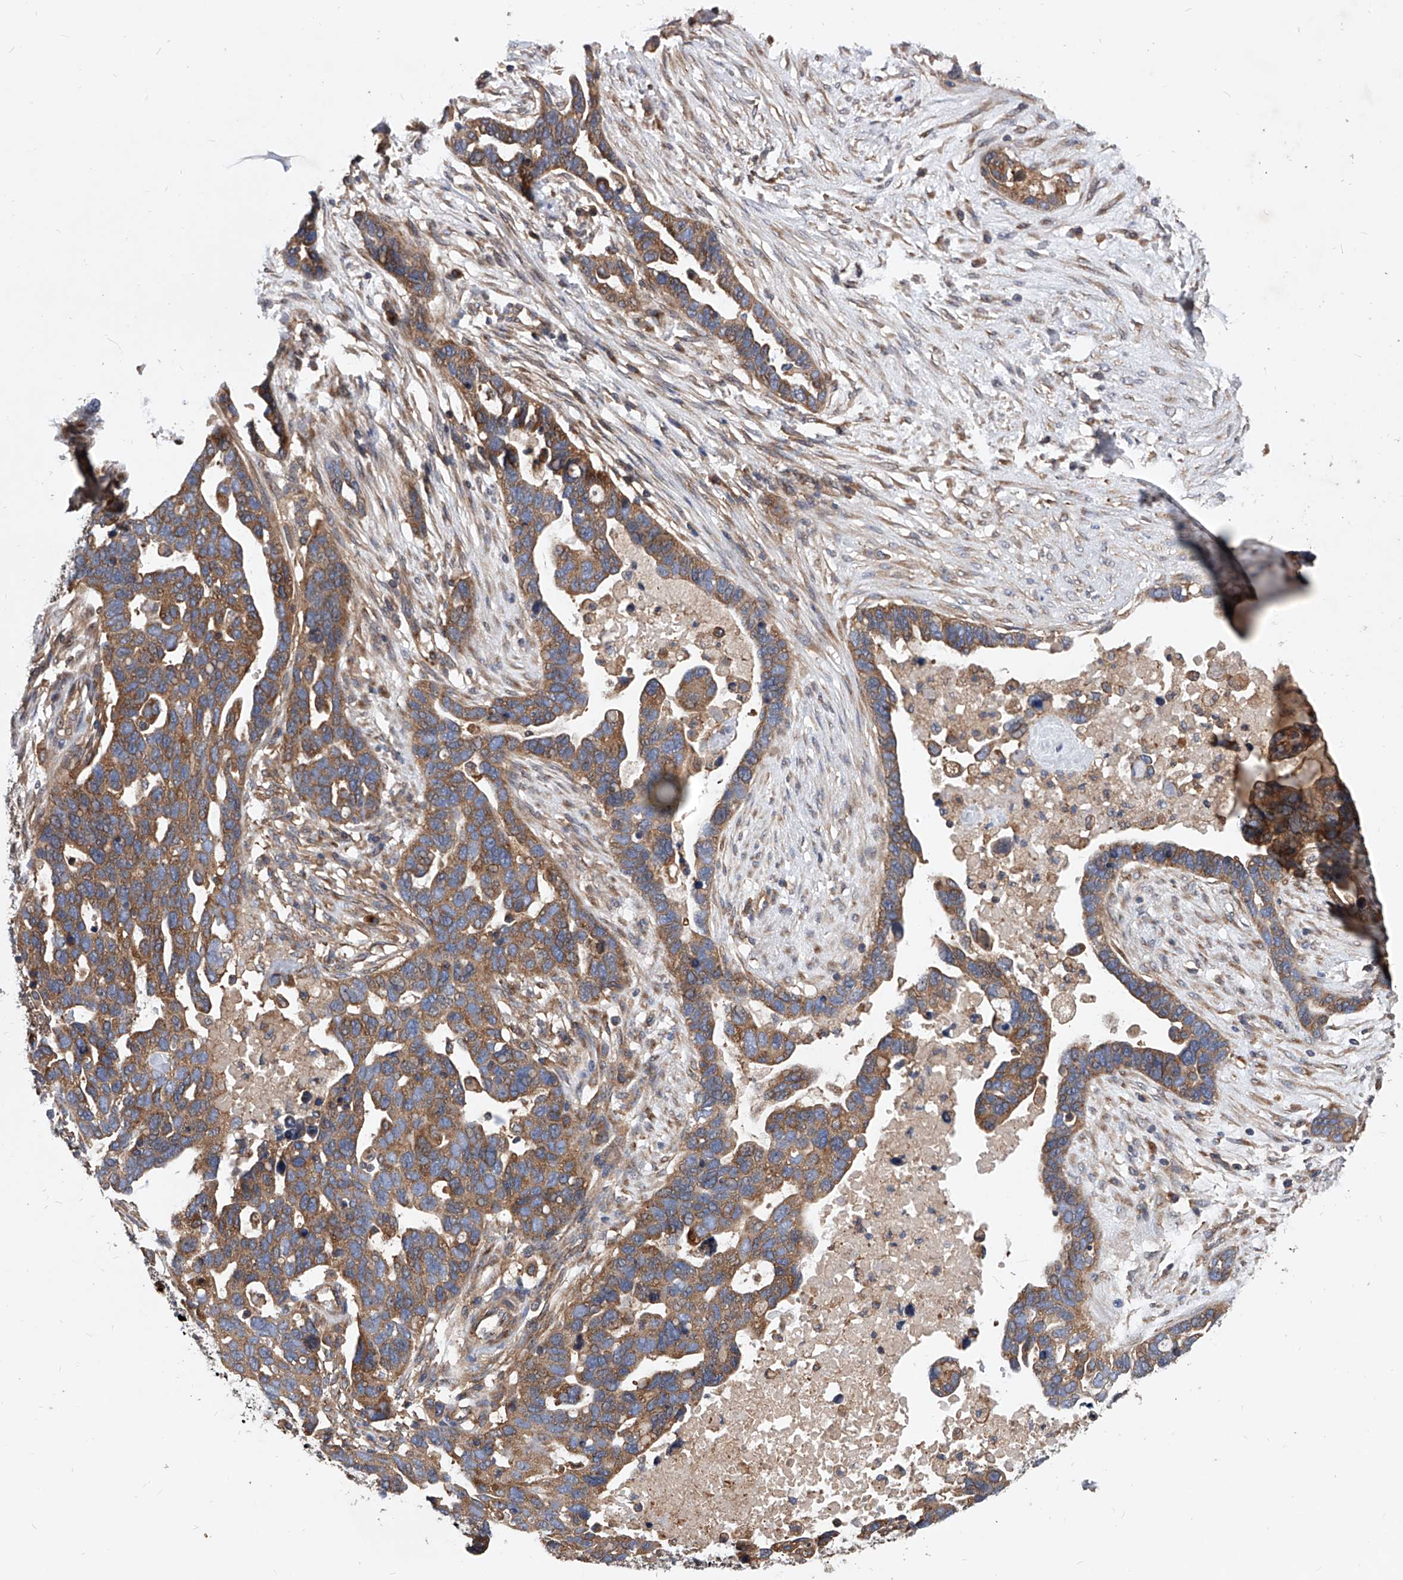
{"staining": {"intensity": "moderate", "quantity": ">75%", "location": "cytoplasmic/membranous"}, "tissue": "ovarian cancer", "cell_type": "Tumor cells", "image_type": "cancer", "snomed": [{"axis": "morphology", "description": "Cystadenocarcinoma, serous, NOS"}, {"axis": "topography", "description": "Ovary"}], "caption": "Serous cystadenocarcinoma (ovarian) stained with a brown dye reveals moderate cytoplasmic/membranous positive positivity in approximately >75% of tumor cells.", "gene": "CFAP410", "patient": {"sex": "female", "age": 54}}